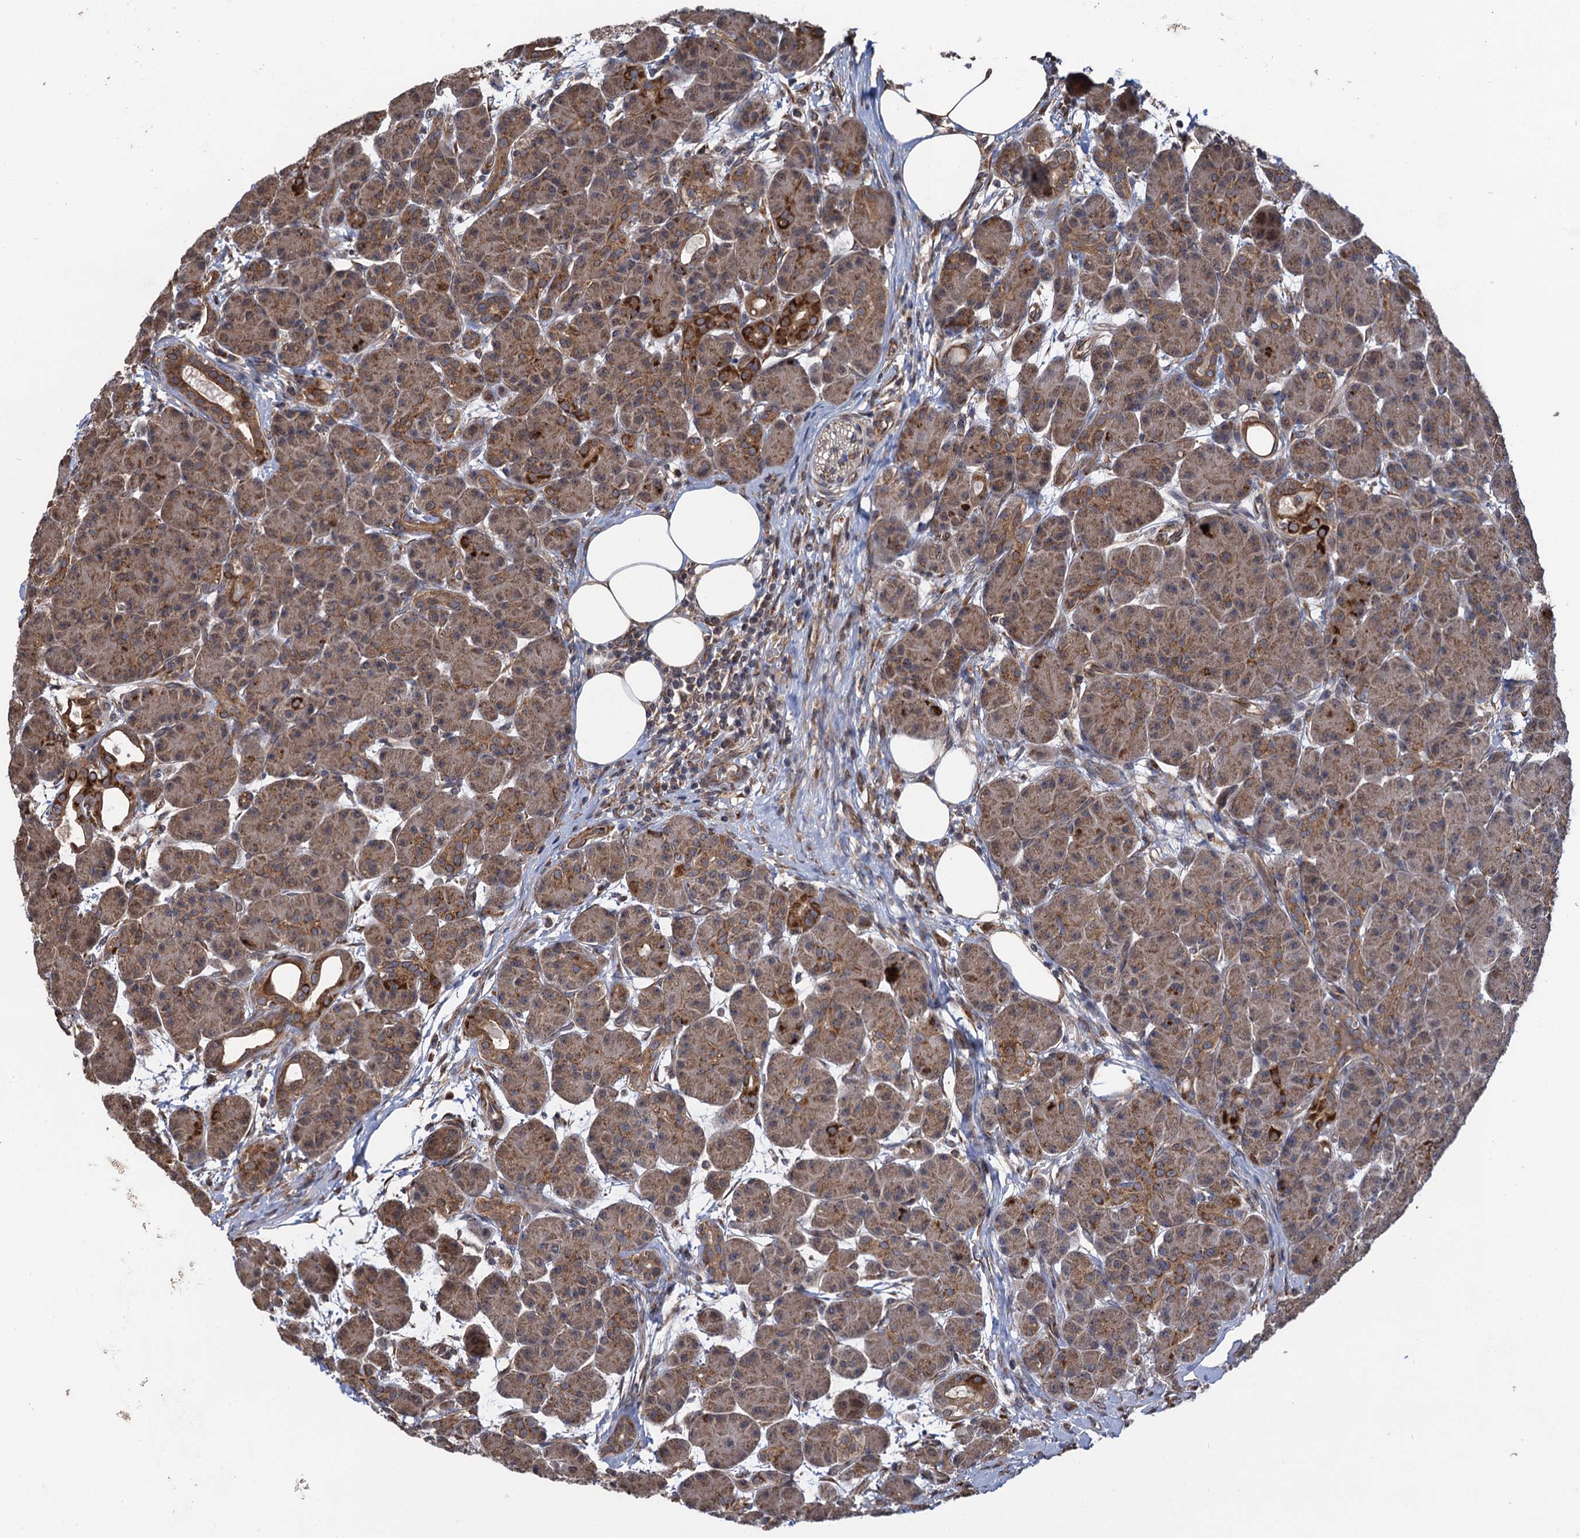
{"staining": {"intensity": "moderate", "quantity": ">75%", "location": "cytoplasmic/membranous"}, "tissue": "pancreas", "cell_type": "Exocrine glandular cells", "image_type": "normal", "snomed": [{"axis": "morphology", "description": "Normal tissue, NOS"}, {"axis": "topography", "description": "Pancreas"}], "caption": "The histopathology image displays immunohistochemical staining of normal pancreas. There is moderate cytoplasmic/membranous staining is appreciated in approximately >75% of exocrine glandular cells. The staining was performed using DAB to visualize the protein expression in brown, while the nuclei were stained in blue with hematoxylin (Magnification: 20x).", "gene": "HAUS1", "patient": {"sex": "male", "age": 63}}